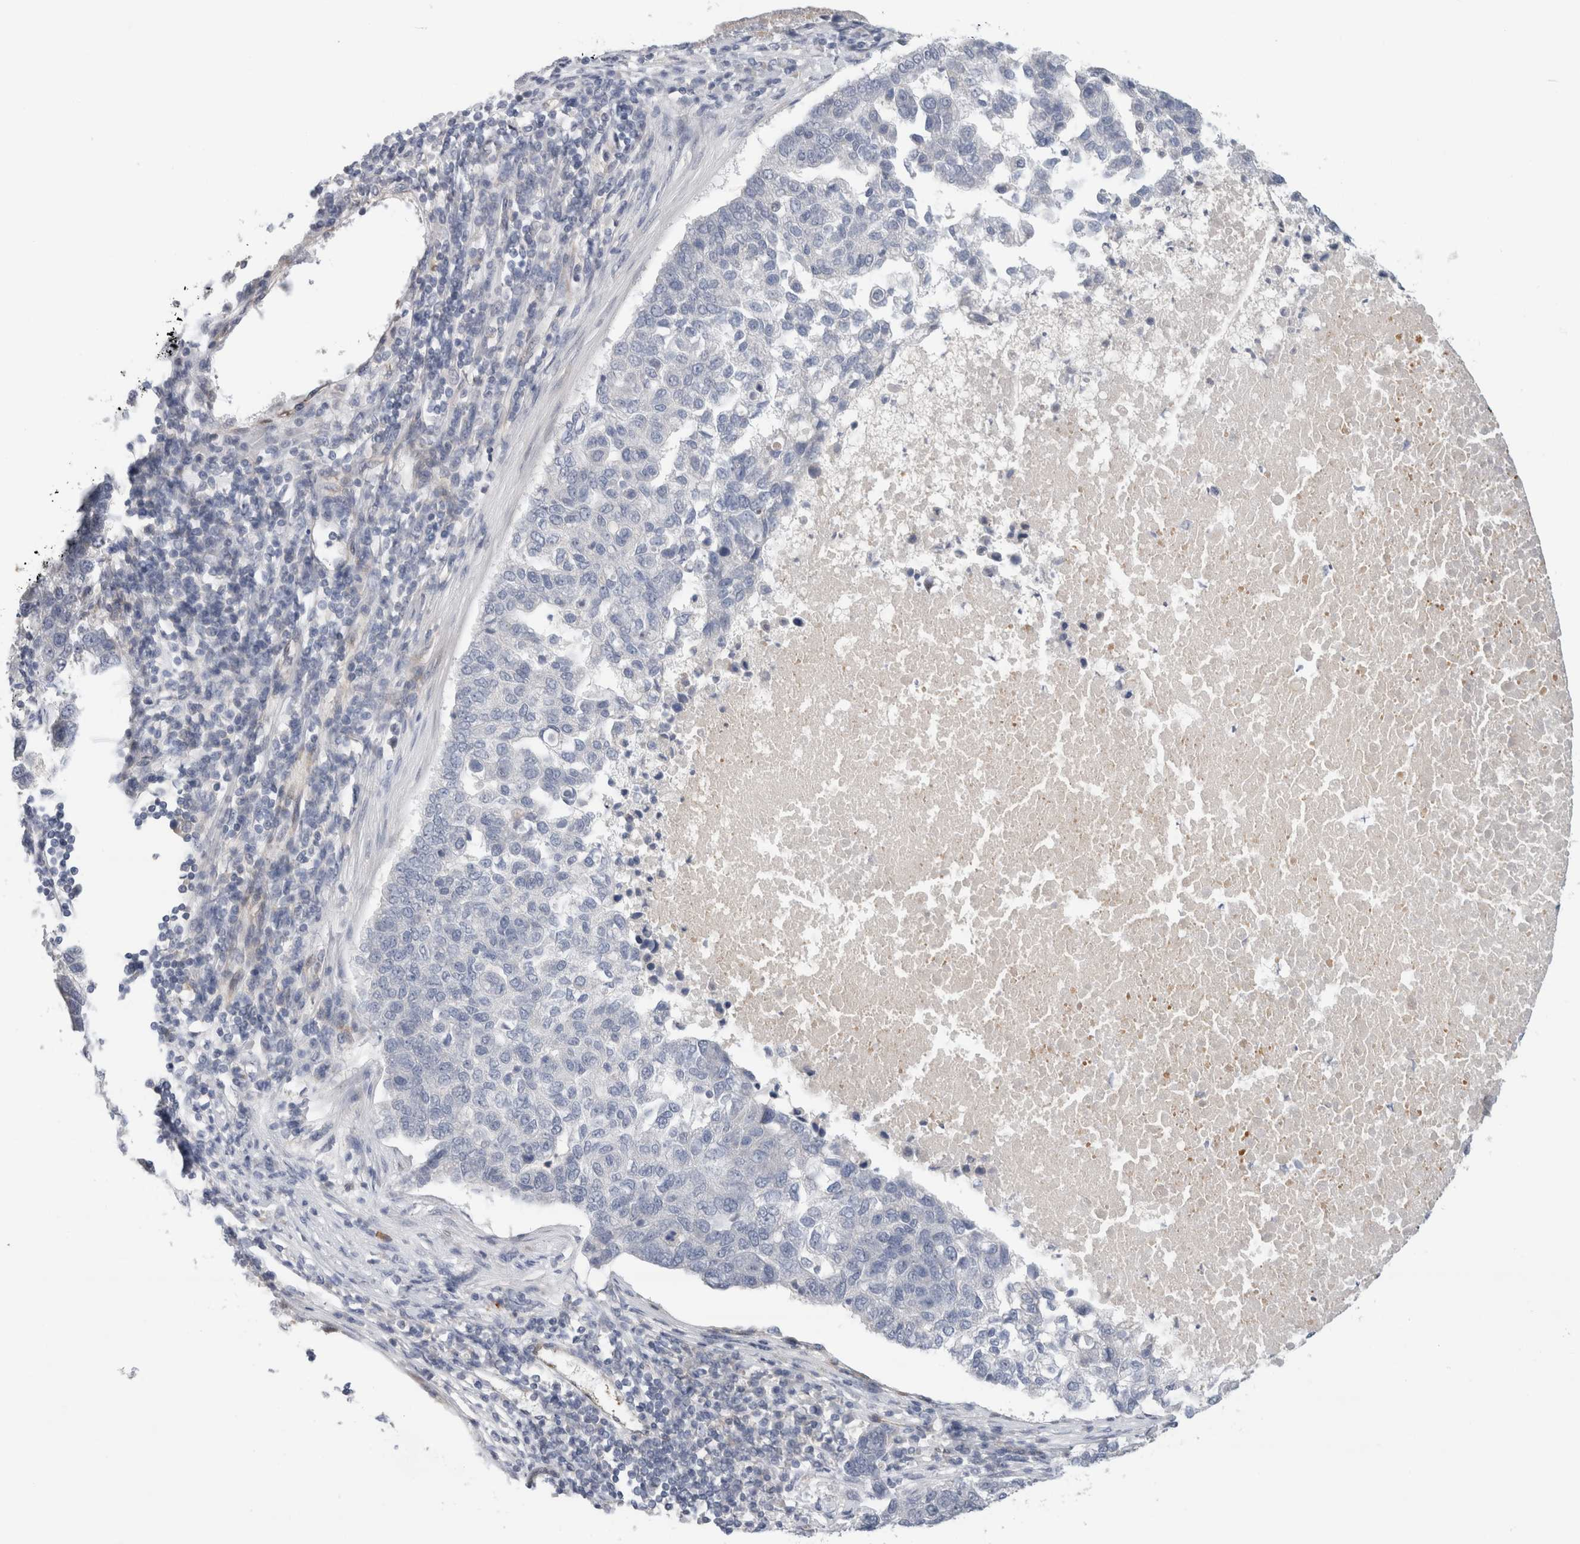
{"staining": {"intensity": "negative", "quantity": "none", "location": "none"}, "tissue": "pancreatic cancer", "cell_type": "Tumor cells", "image_type": "cancer", "snomed": [{"axis": "morphology", "description": "Adenocarcinoma, NOS"}, {"axis": "topography", "description": "Pancreas"}], "caption": "Human adenocarcinoma (pancreatic) stained for a protein using immunohistochemistry (IHC) shows no positivity in tumor cells.", "gene": "EIF4G3", "patient": {"sex": "female", "age": 61}}